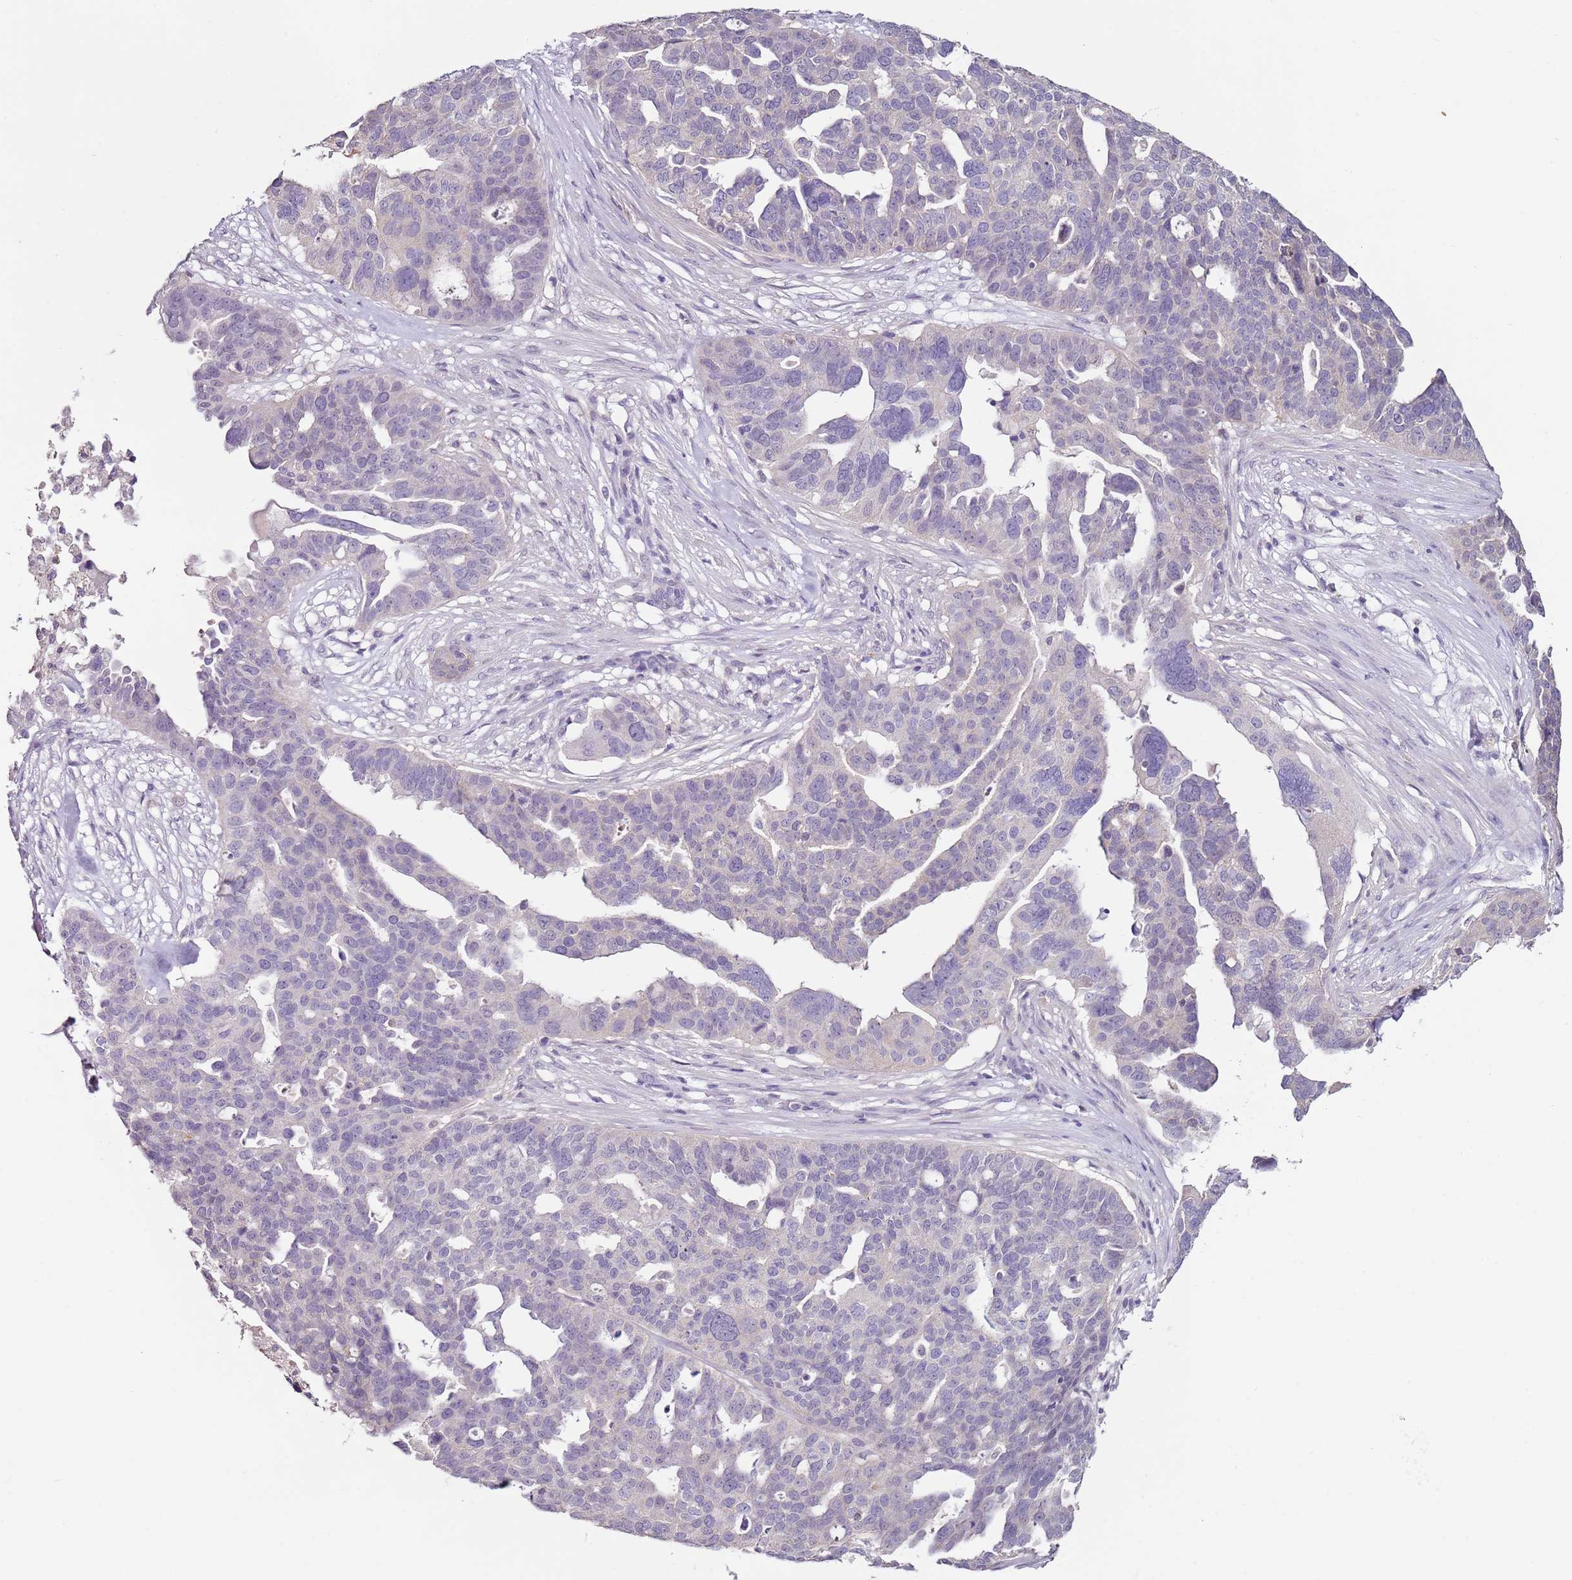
{"staining": {"intensity": "negative", "quantity": "none", "location": "none"}, "tissue": "ovarian cancer", "cell_type": "Tumor cells", "image_type": "cancer", "snomed": [{"axis": "morphology", "description": "Cystadenocarcinoma, serous, NOS"}, {"axis": "topography", "description": "Ovary"}], "caption": "Immunohistochemistry (IHC) micrograph of neoplastic tissue: human ovarian cancer stained with DAB (3,3'-diaminobenzidine) displays no significant protein expression in tumor cells.", "gene": "MDH1", "patient": {"sex": "female", "age": 59}}